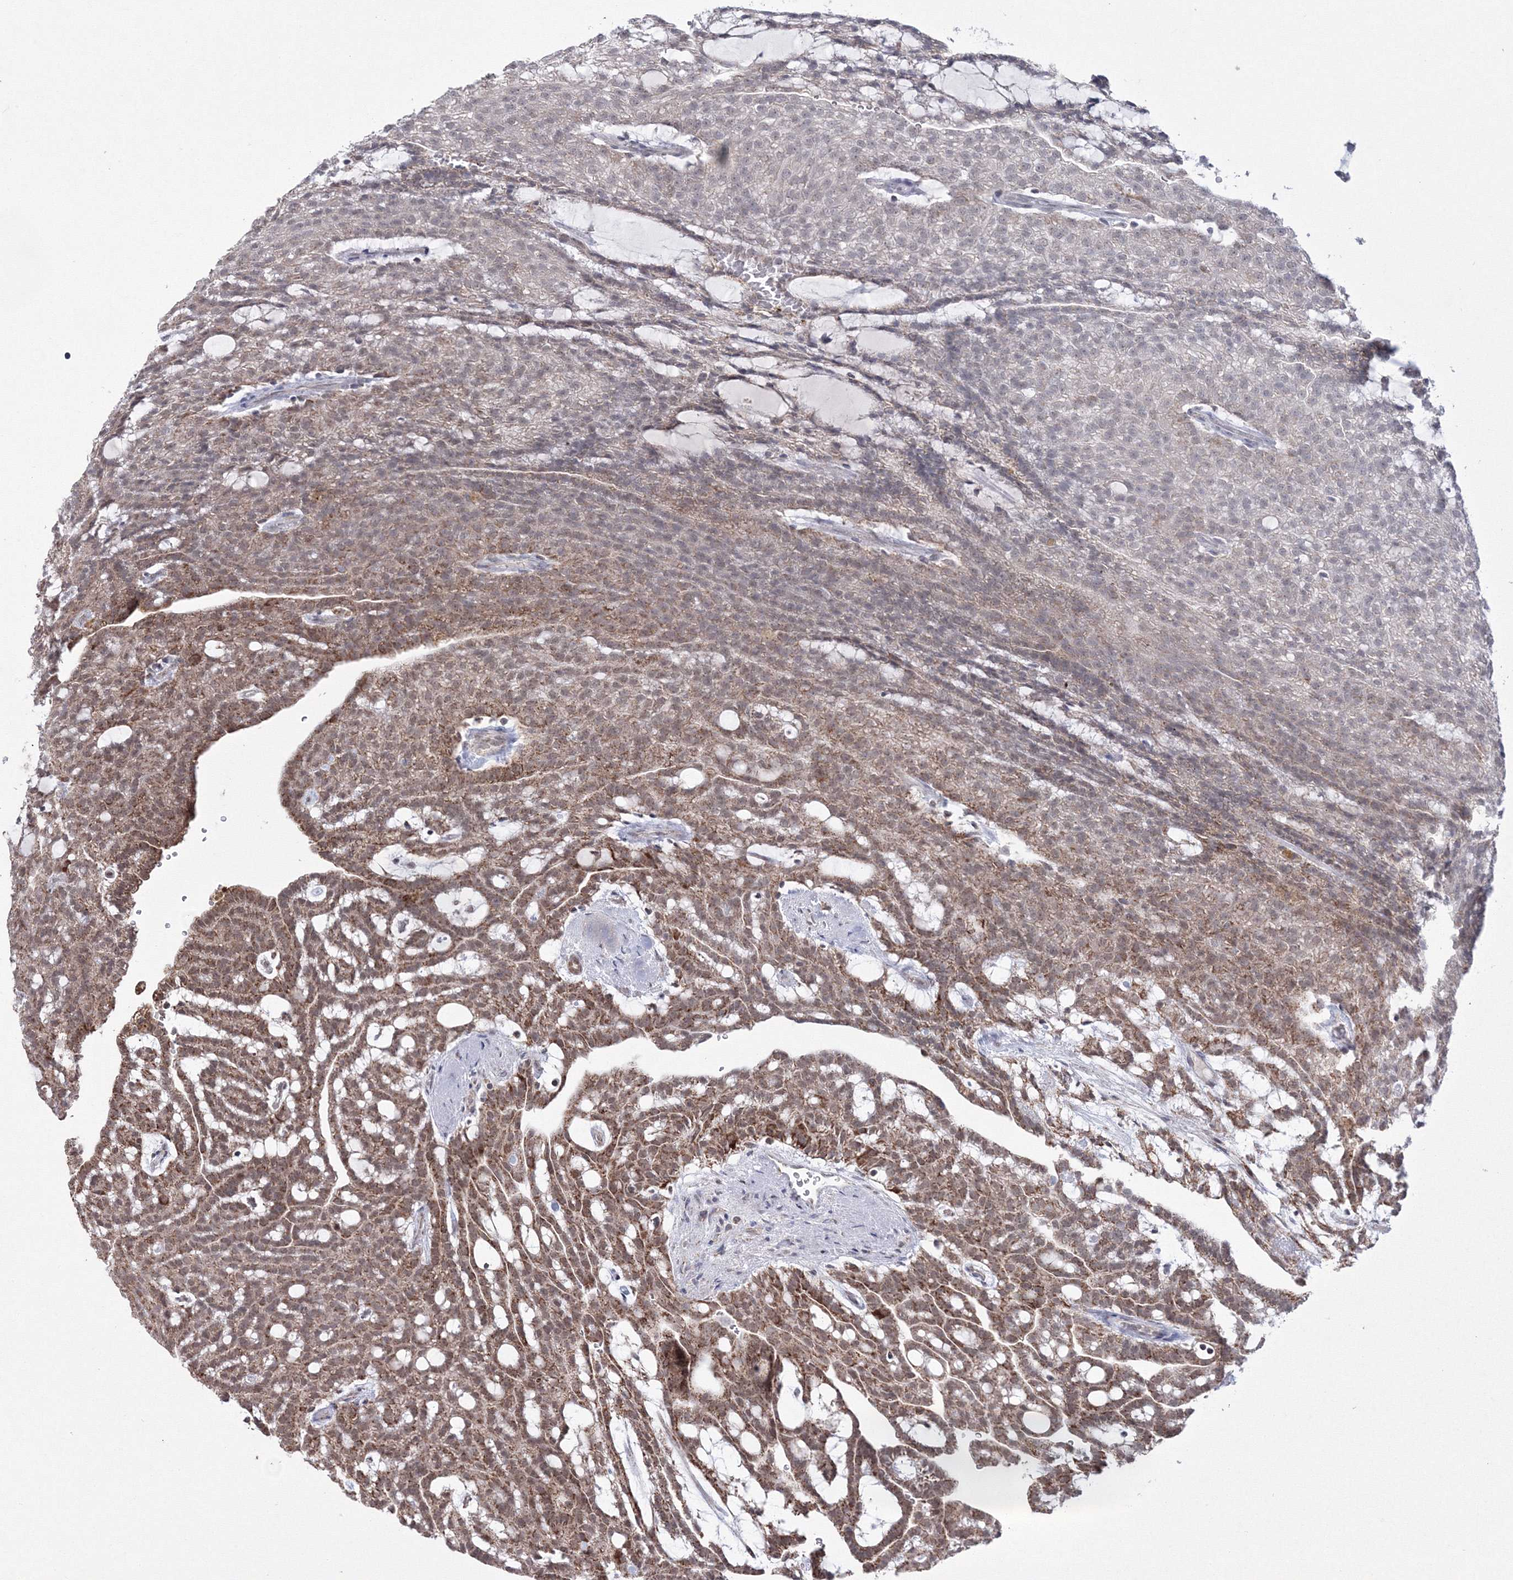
{"staining": {"intensity": "moderate", "quantity": ">75%", "location": "cytoplasmic/membranous,nuclear"}, "tissue": "renal cancer", "cell_type": "Tumor cells", "image_type": "cancer", "snomed": [{"axis": "morphology", "description": "Adenocarcinoma, NOS"}, {"axis": "topography", "description": "Kidney"}], "caption": "The micrograph reveals immunohistochemical staining of adenocarcinoma (renal). There is moderate cytoplasmic/membranous and nuclear positivity is appreciated in approximately >75% of tumor cells. (brown staining indicates protein expression, while blue staining denotes nuclei).", "gene": "GRSF1", "patient": {"sex": "male", "age": 63}}